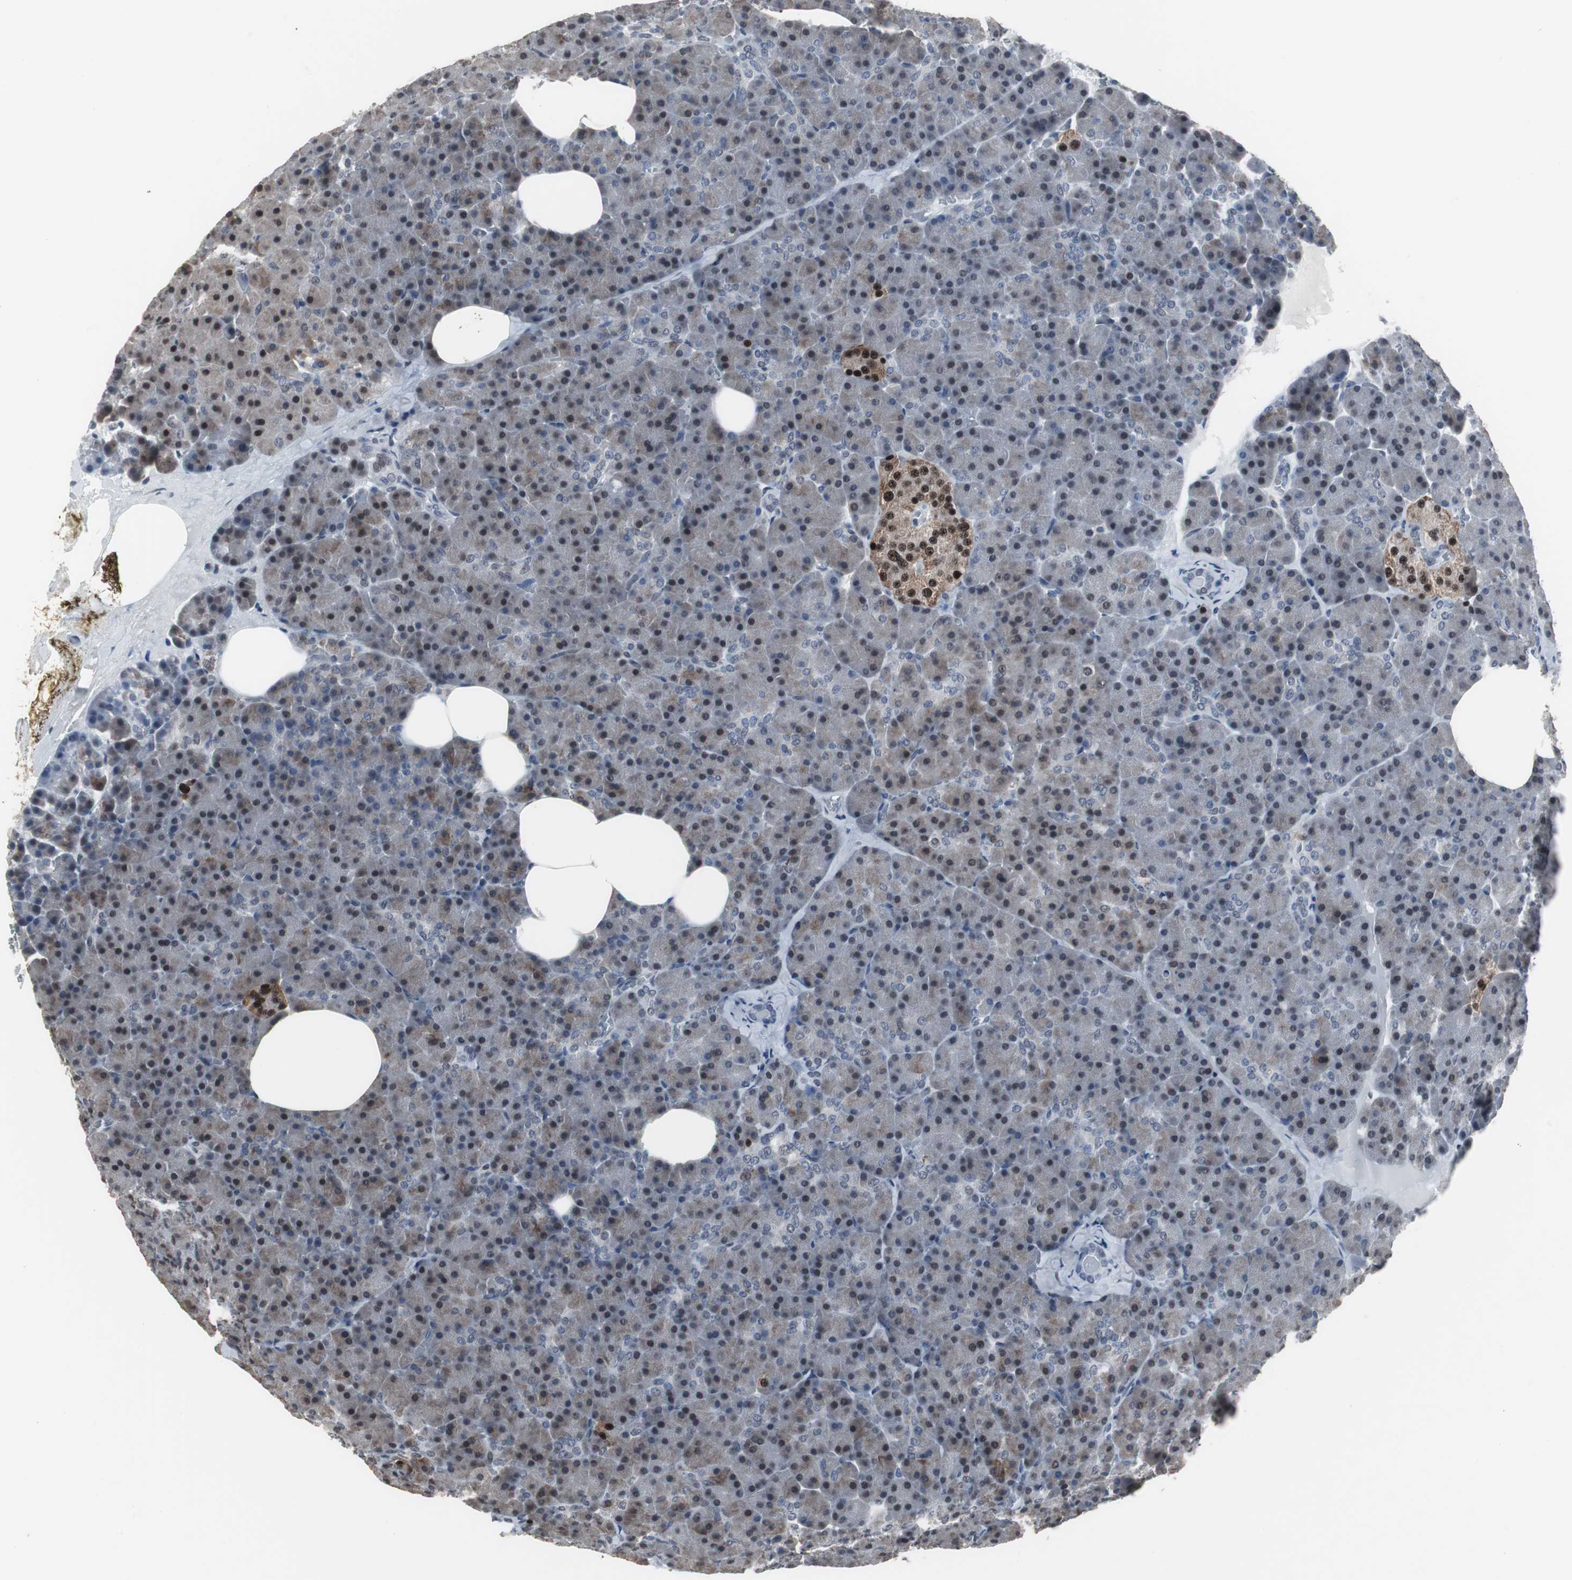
{"staining": {"intensity": "moderate", "quantity": "25%-75%", "location": "nuclear"}, "tissue": "pancreas", "cell_type": "Exocrine glandular cells", "image_type": "normal", "snomed": [{"axis": "morphology", "description": "Normal tissue, NOS"}, {"axis": "topography", "description": "Pancreas"}], "caption": "An IHC image of normal tissue is shown. Protein staining in brown highlights moderate nuclear positivity in pancreas within exocrine glandular cells. The staining was performed using DAB (3,3'-diaminobenzidine) to visualize the protein expression in brown, while the nuclei were stained in blue with hematoxylin (Magnification: 20x).", "gene": "FOXP4", "patient": {"sex": "female", "age": 35}}